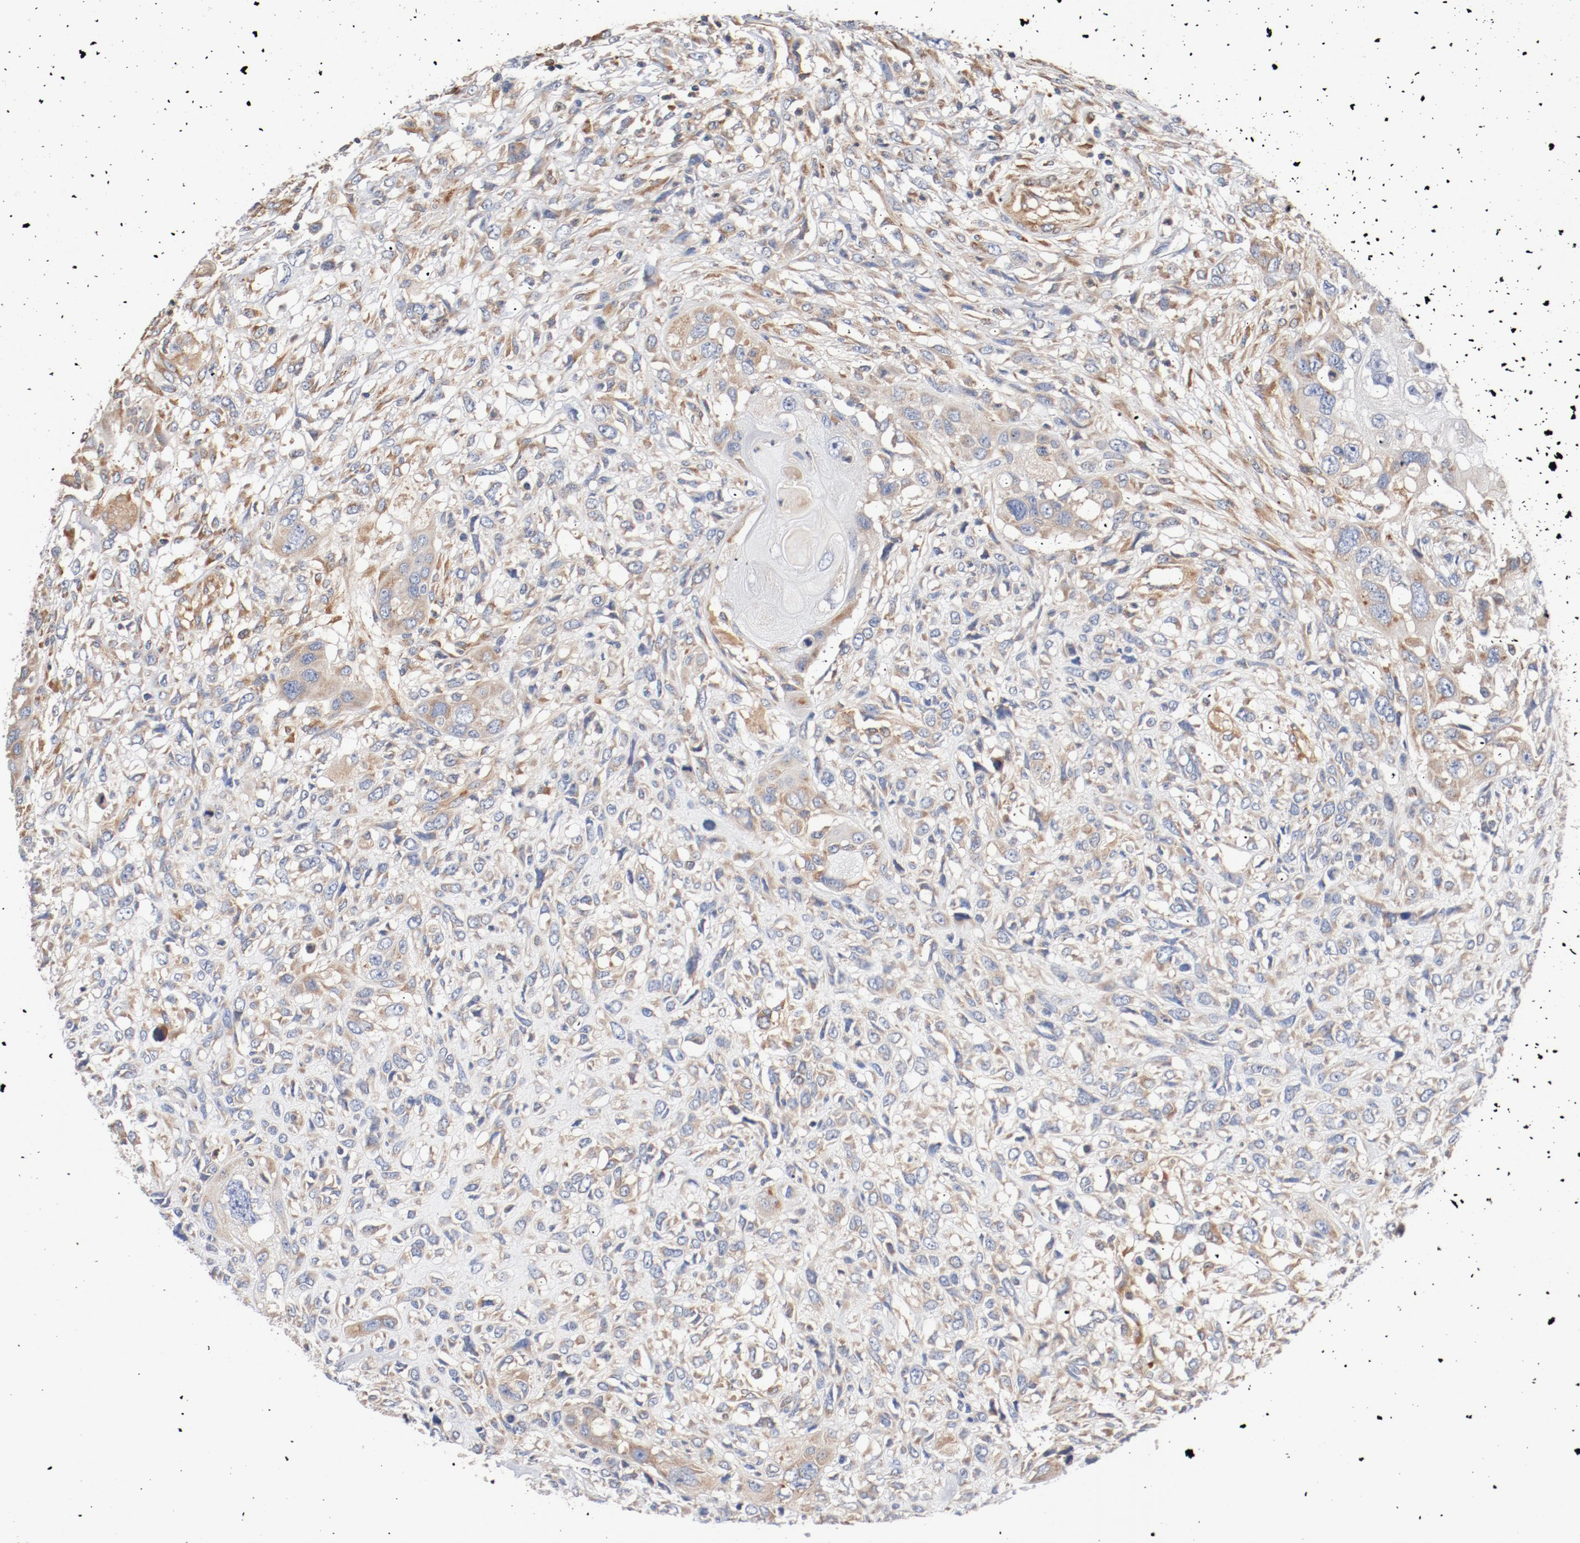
{"staining": {"intensity": "weak", "quantity": "25%-75%", "location": "cytoplasmic/membranous"}, "tissue": "head and neck cancer", "cell_type": "Tumor cells", "image_type": "cancer", "snomed": [{"axis": "morphology", "description": "Neoplasm, malignant, NOS"}, {"axis": "topography", "description": "Salivary gland"}, {"axis": "topography", "description": "Head-Neck"}], "caption": "Immunohistochemical staining of human head and neck malignant neoplasm demonstrates low levels of weak cytoplasmic/membranous staining in about 25%-75% of tumor cells.", "gene": "ILK", "patient": {"sex": "male", "age": 43}}